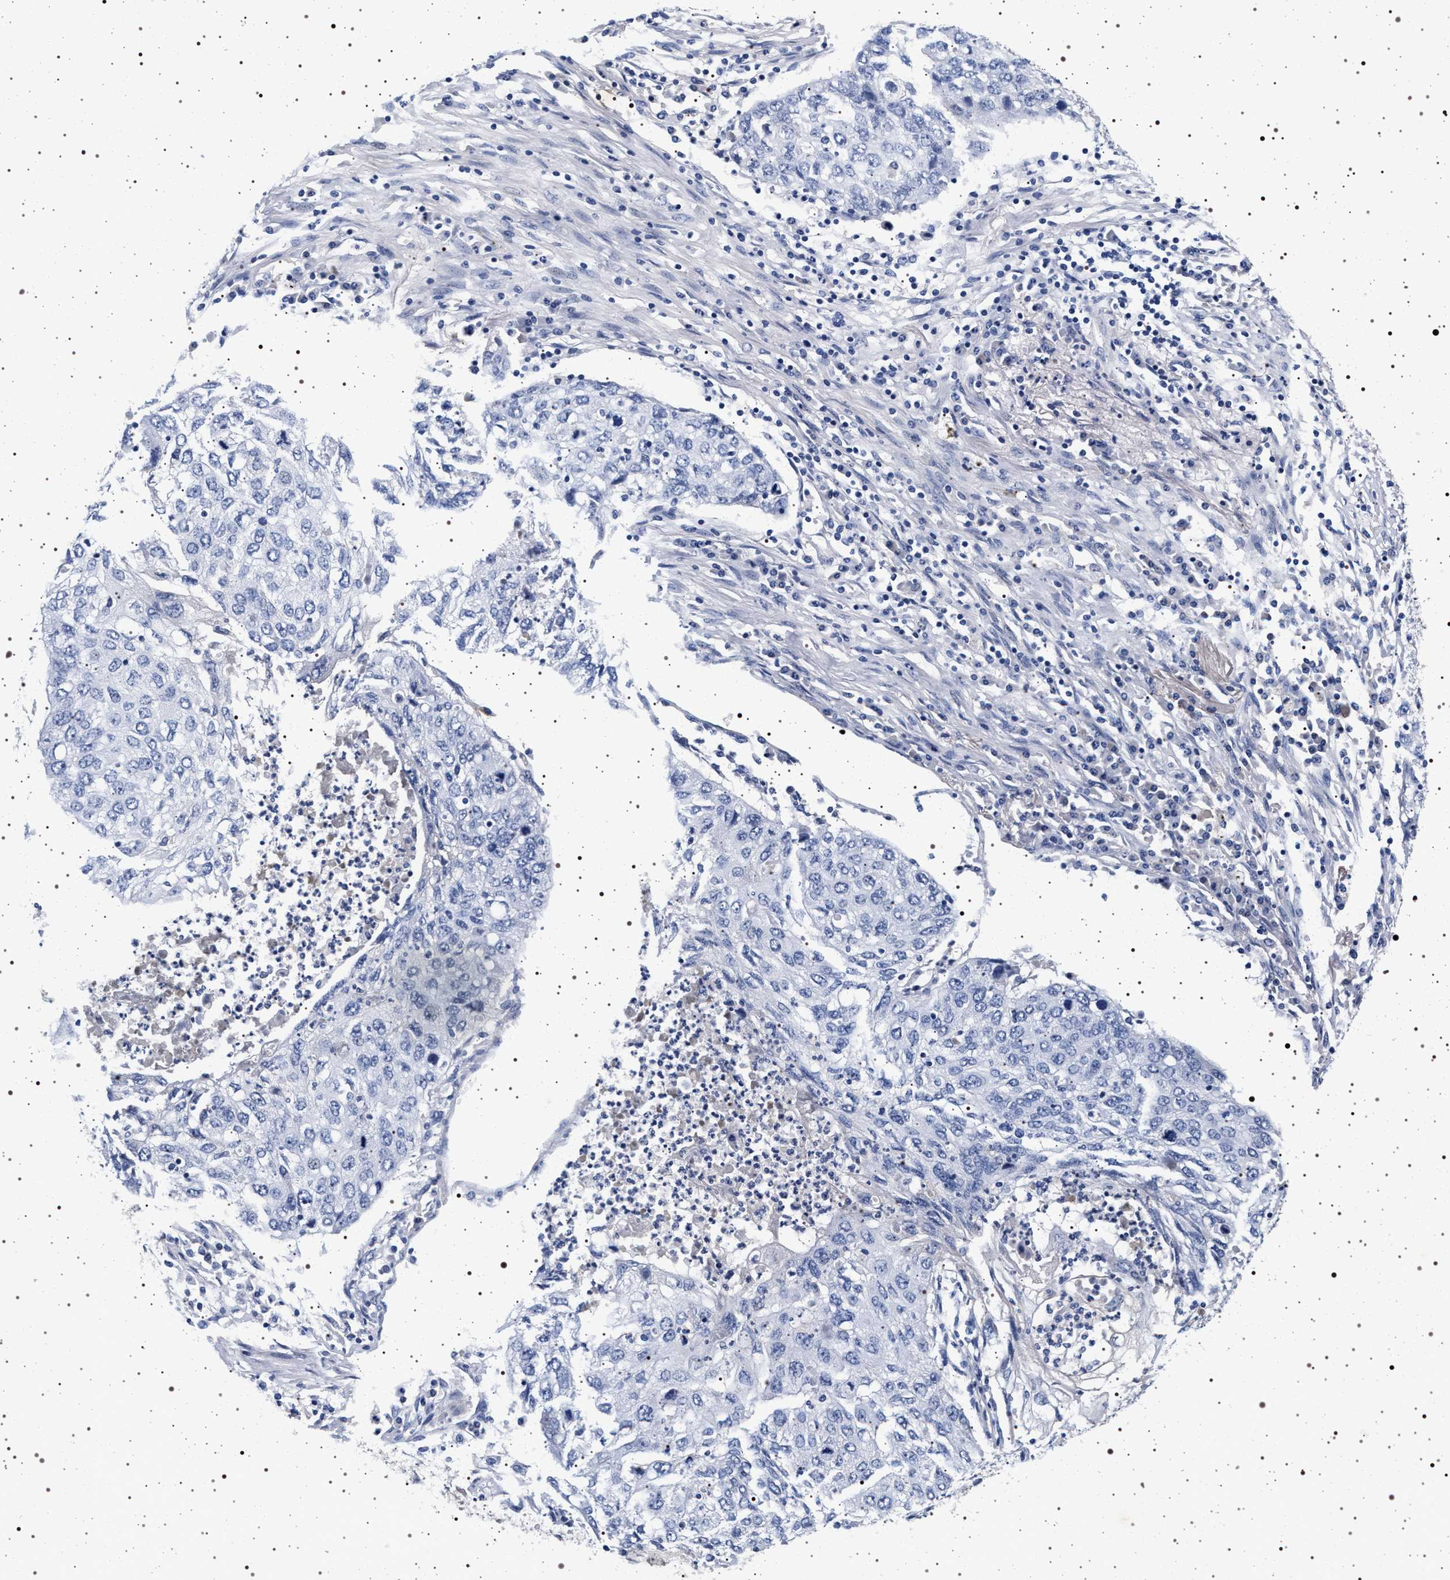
{"staining": {"intensity": "negative", "quantity": "none", "location": "none"}, "tissue": "lung cancer", "cell_type": "Tumor cells", "image_type": "cancer", "snomed": [{"axis": "morphology", "description": "Squamous cell carcinoma, NOS"}, {"axis": "topography", "description": "Lung"}], "caption": "High power microscopy image of an immunohistochemistry (IHC) image of lung cancer, revealing no significant positivity in tumor cells.", "gene": "MAPK10", "patient": {"sex": "female", "age": 63}}